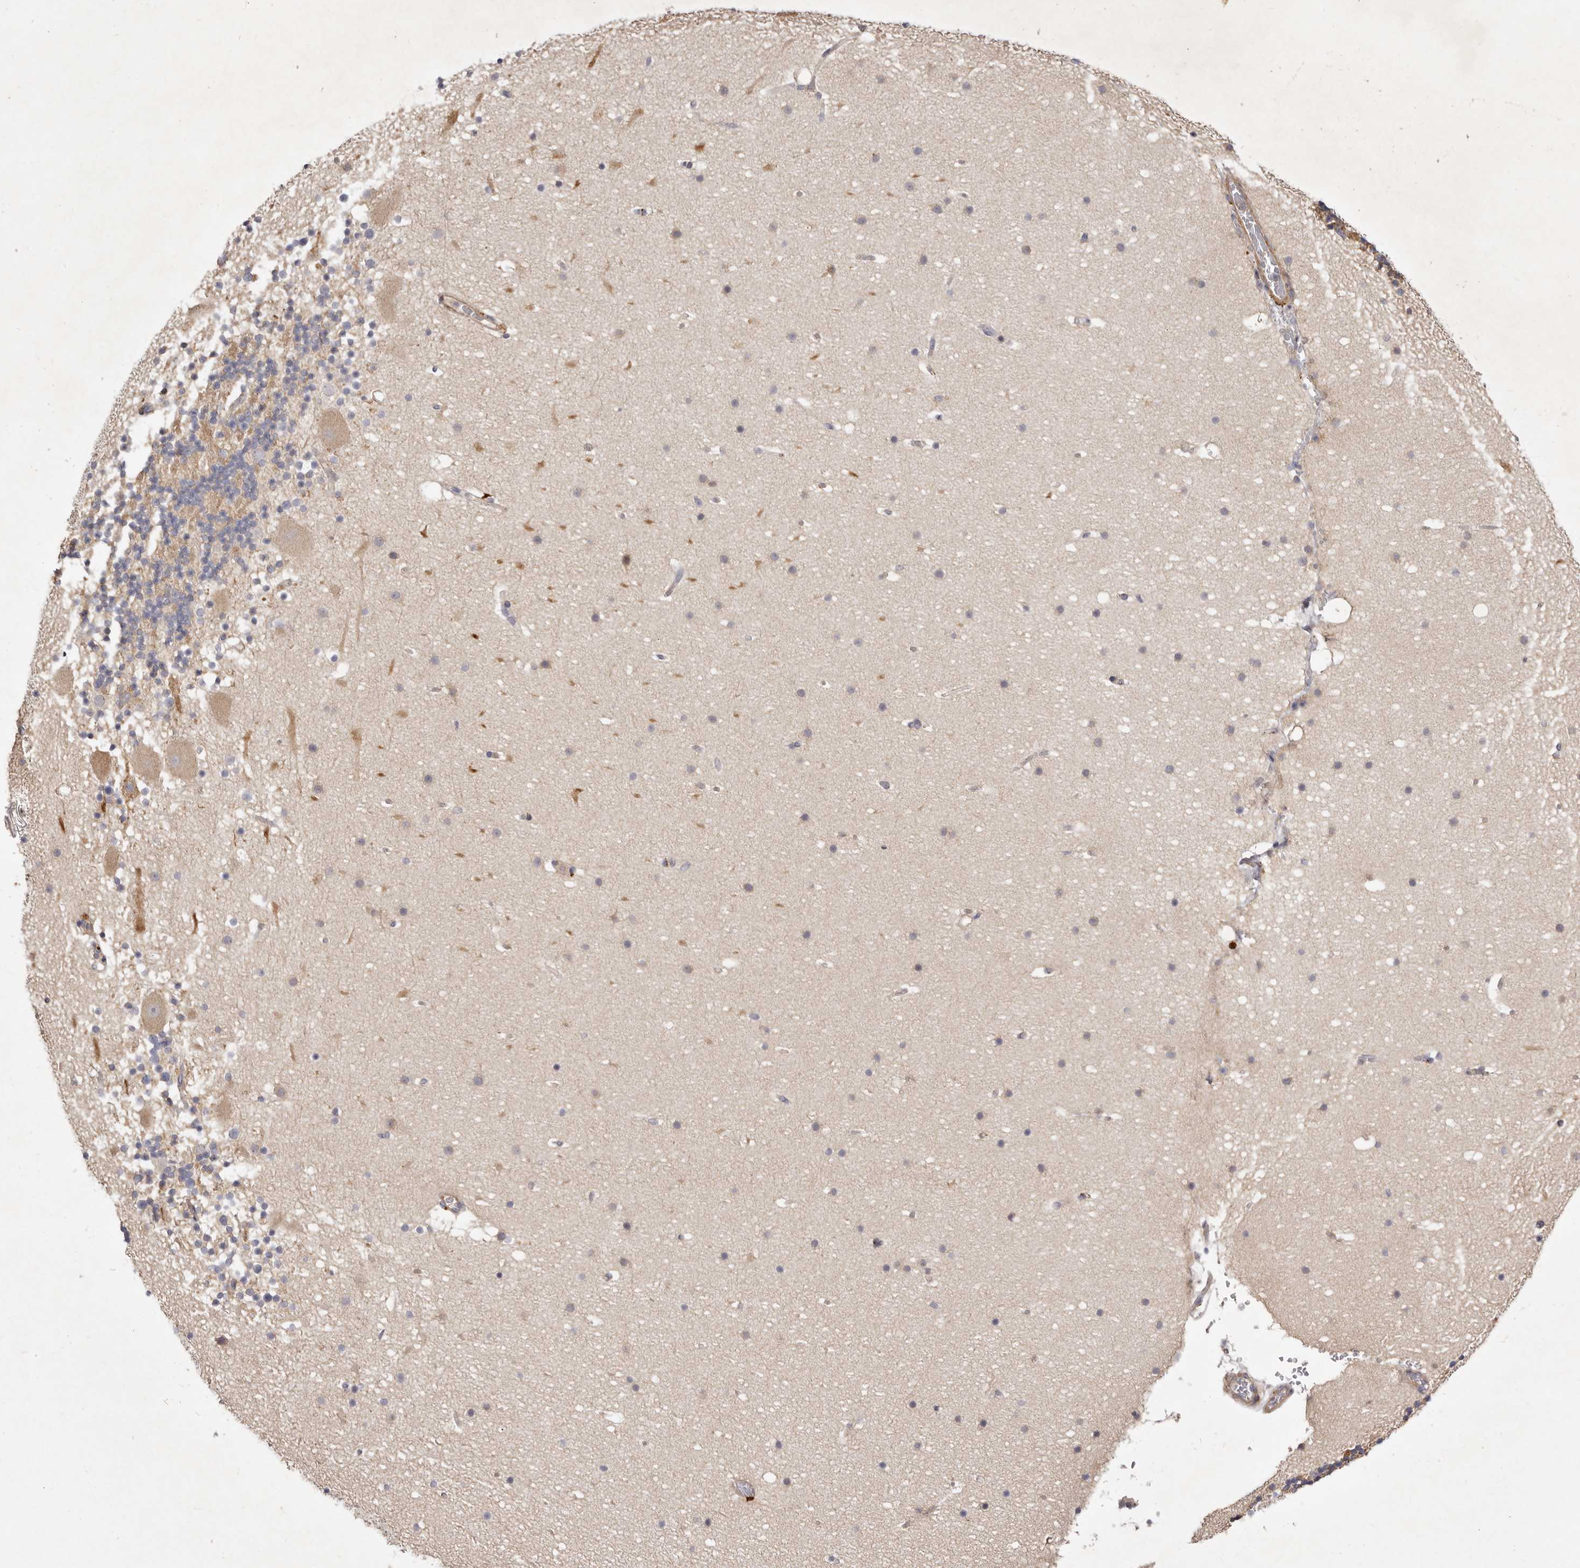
{"staining": {"intensity": "negative", "quantity": "none", "location": "none"}, "tissue": "cerebellum", "cell_type": "Cells in granular layer", "image_type": "normal", "snomed": [{"axis": "morphology", "description": "Normal tissue, NOS"}, {"axis": "topography", "description": "Cerebellum"}], "caption": "A histopathology image of cerebellum stained for a protein exhibits no brown staining in cells in granular layer.", "gene": "ADAMTS9", "patient": {"sex": "male", "age": 57}}